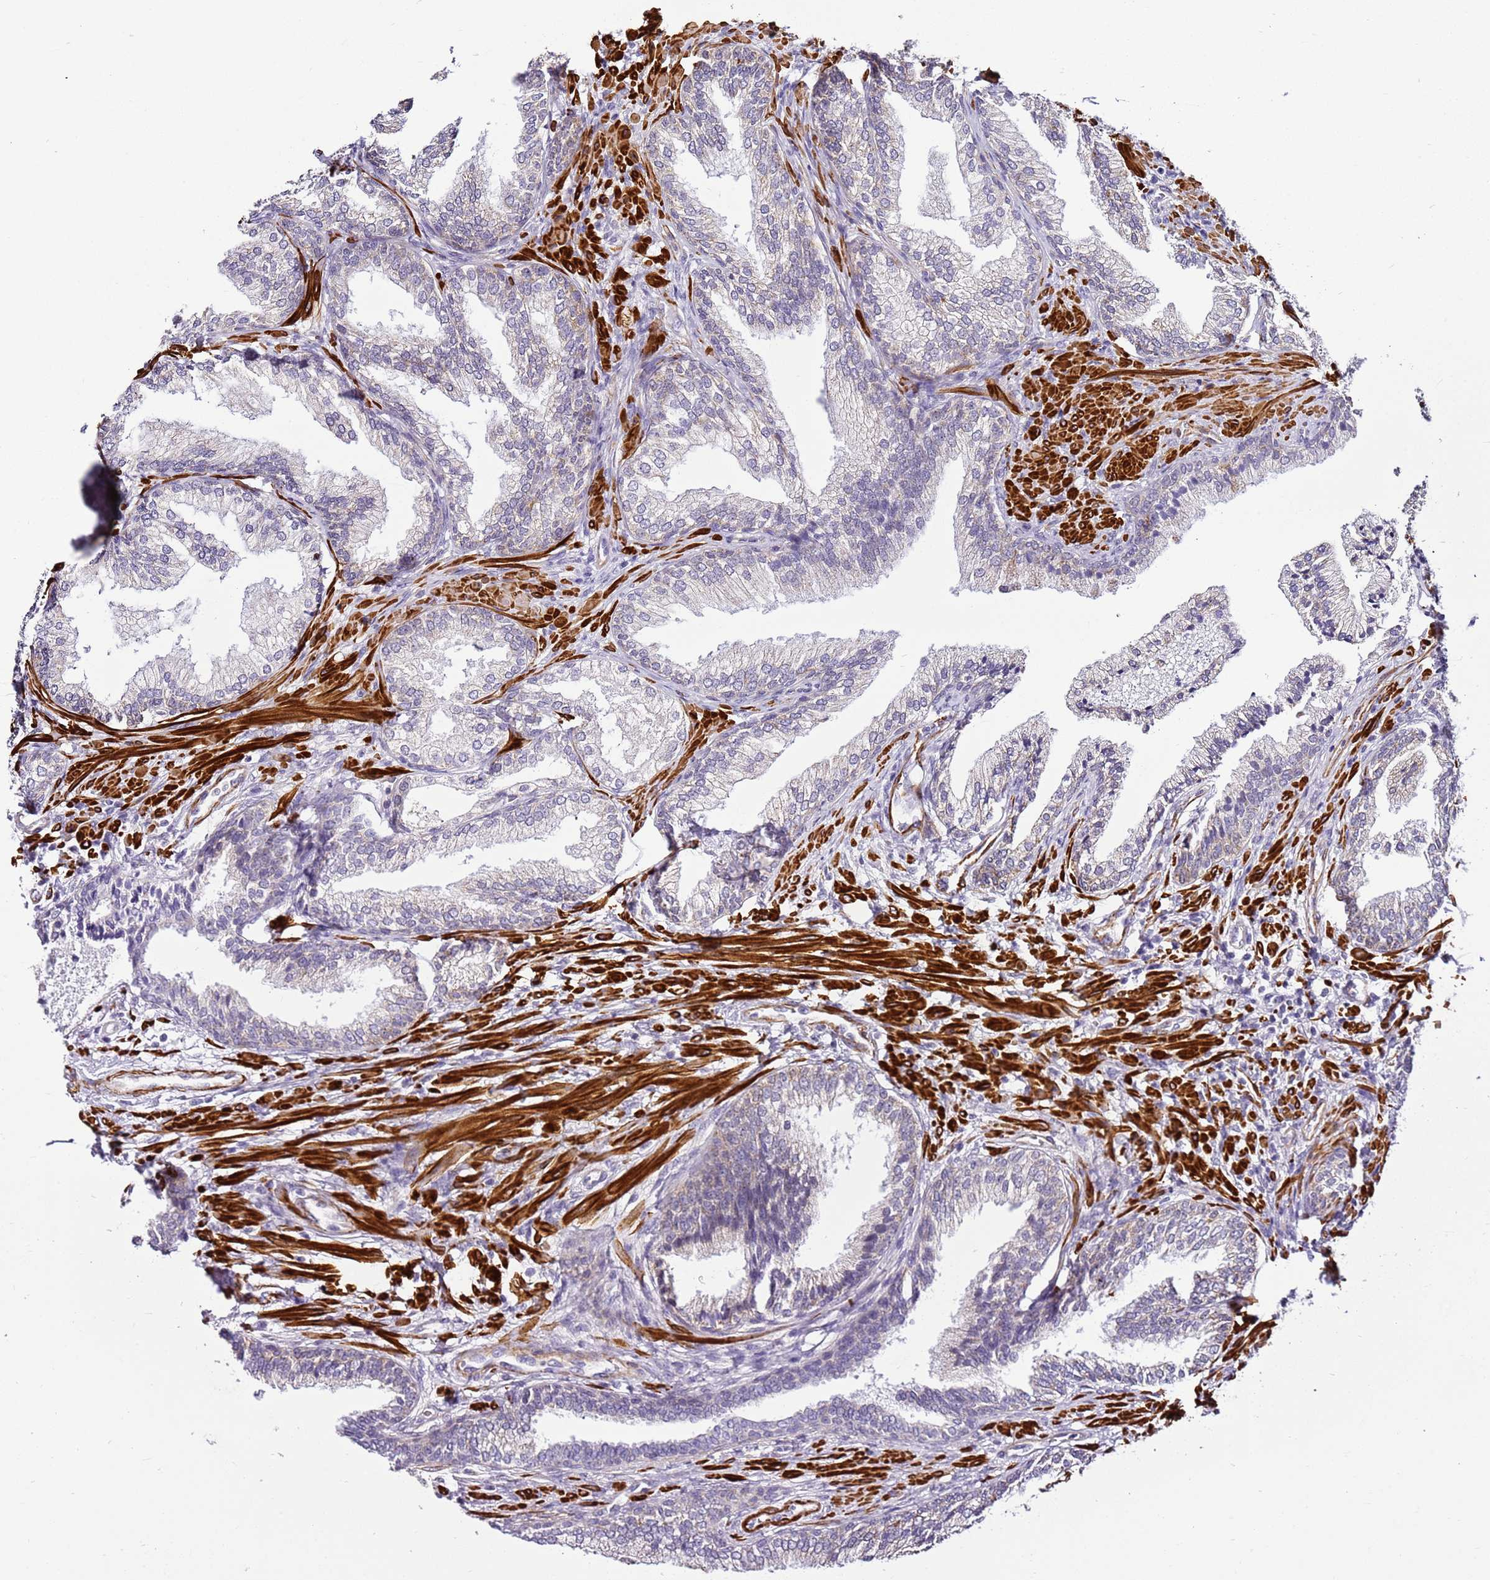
{"staining": {"intensity": "negative", "quantity": "none", "location": "none"}, "tissue": "prostate", "cell_type": "Glandular cells", "image_type": "normal", "snomed": [{"axis": "morphology", "description": "Normal tissue, NOS"}, {"axis": "topography", "description": "Prostate"}], "caption": "Glandular cells show no significant staining in benign prostate. (DAB immunohistochemistry (IHC) with hematoxylin counter stain).", "gene": "SMIM4", "patient": {"sex": "male", "age": 76}}